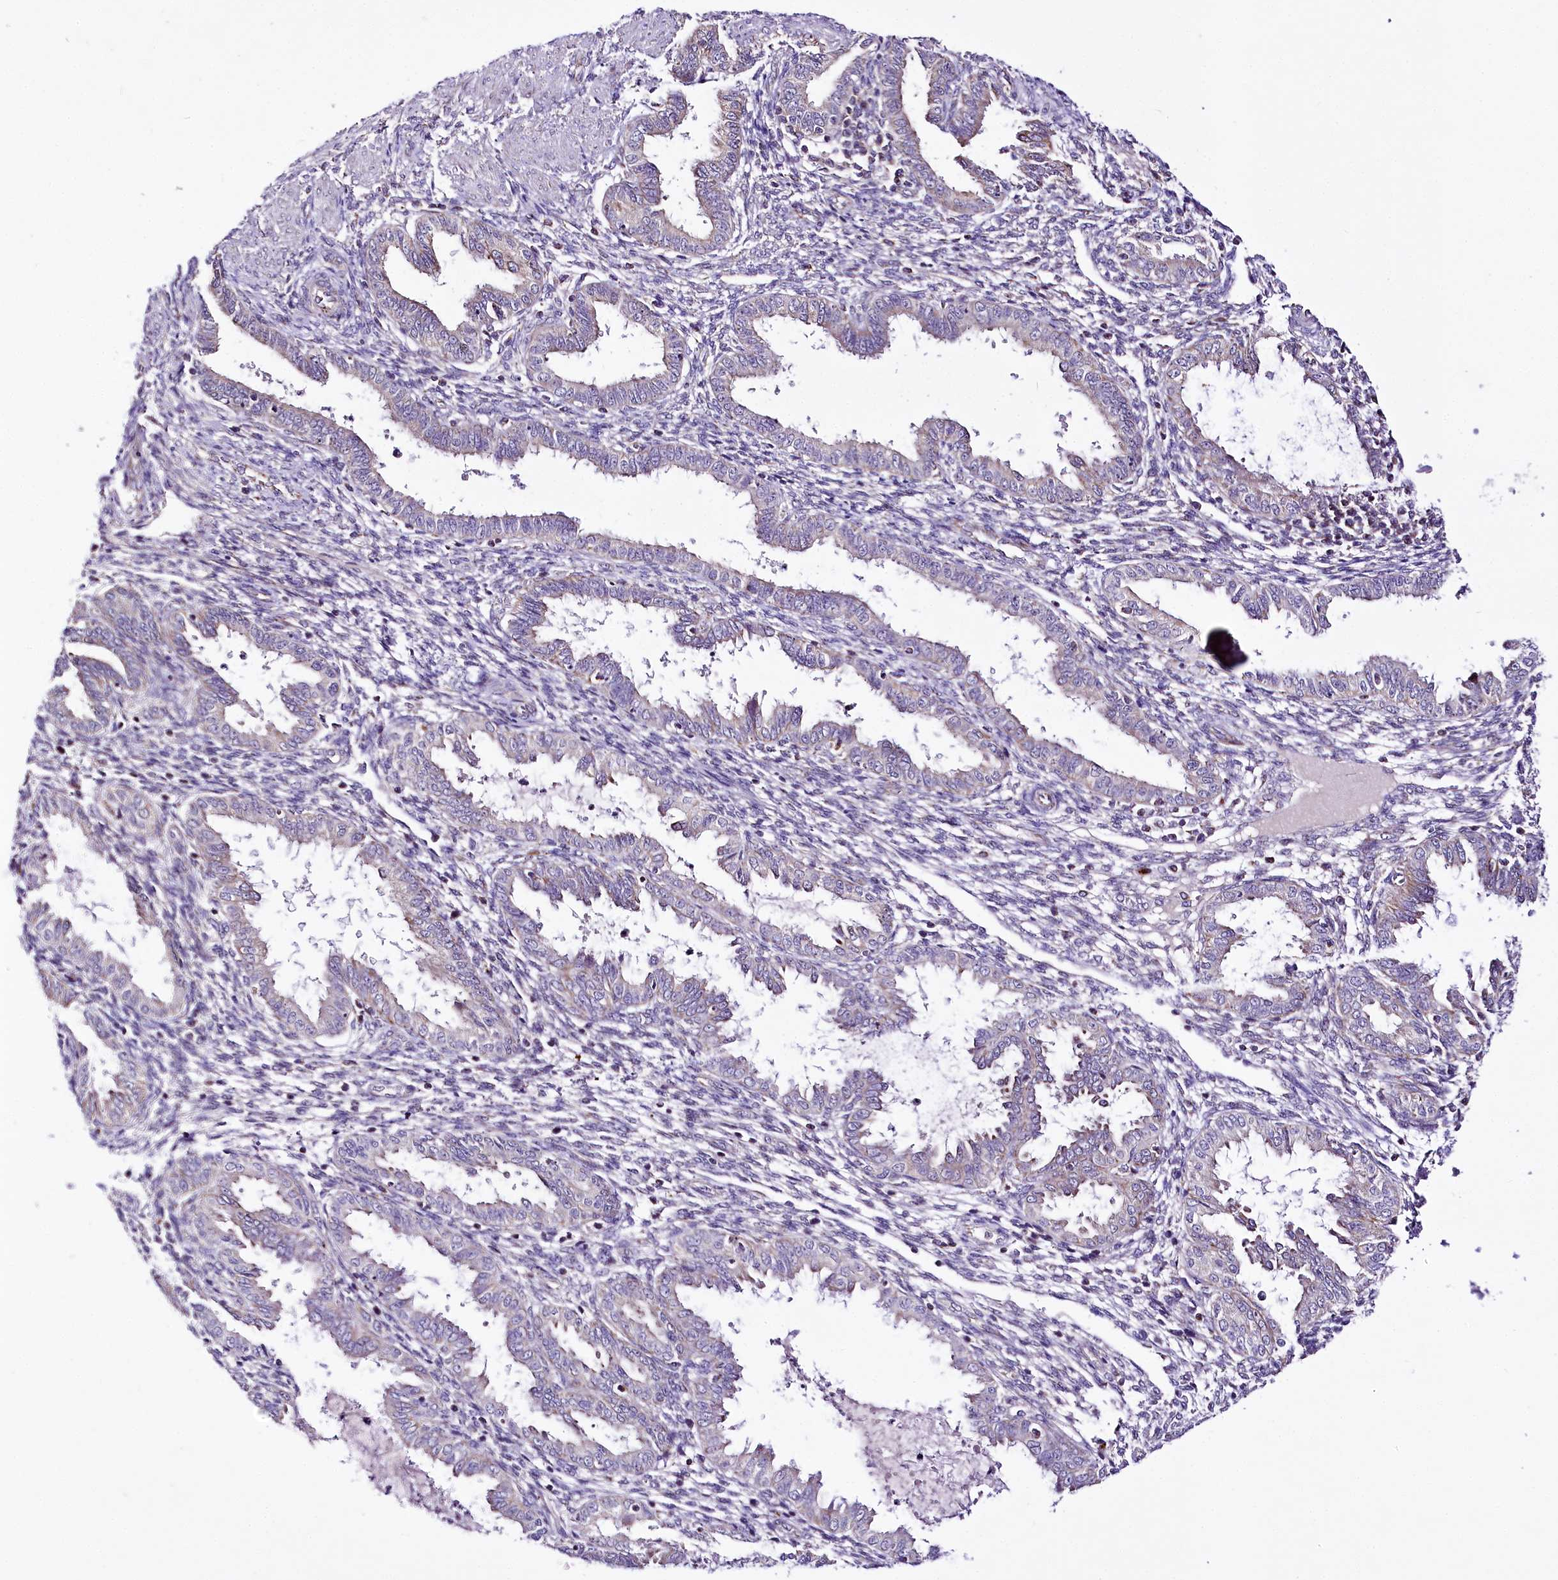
{"staining": {"intensity": "negative", "quantity": "none", "location": "none"}, "tissue": "endometrium", "cell_type": "Cells in endometrial stroma", "image_type": "normal", "snomed": [{"axis": "morphology", "description": "Normal tissue, NOS"}, {"axis": "topography", "description": "Endometrium"}], "caption": "Immunohistochemical staining of unremarkable endometrium displays no significant positivity in cells in endometrial stroma.", "gene": "ATE1", "patient": {"sex": "female", "age": 33}}